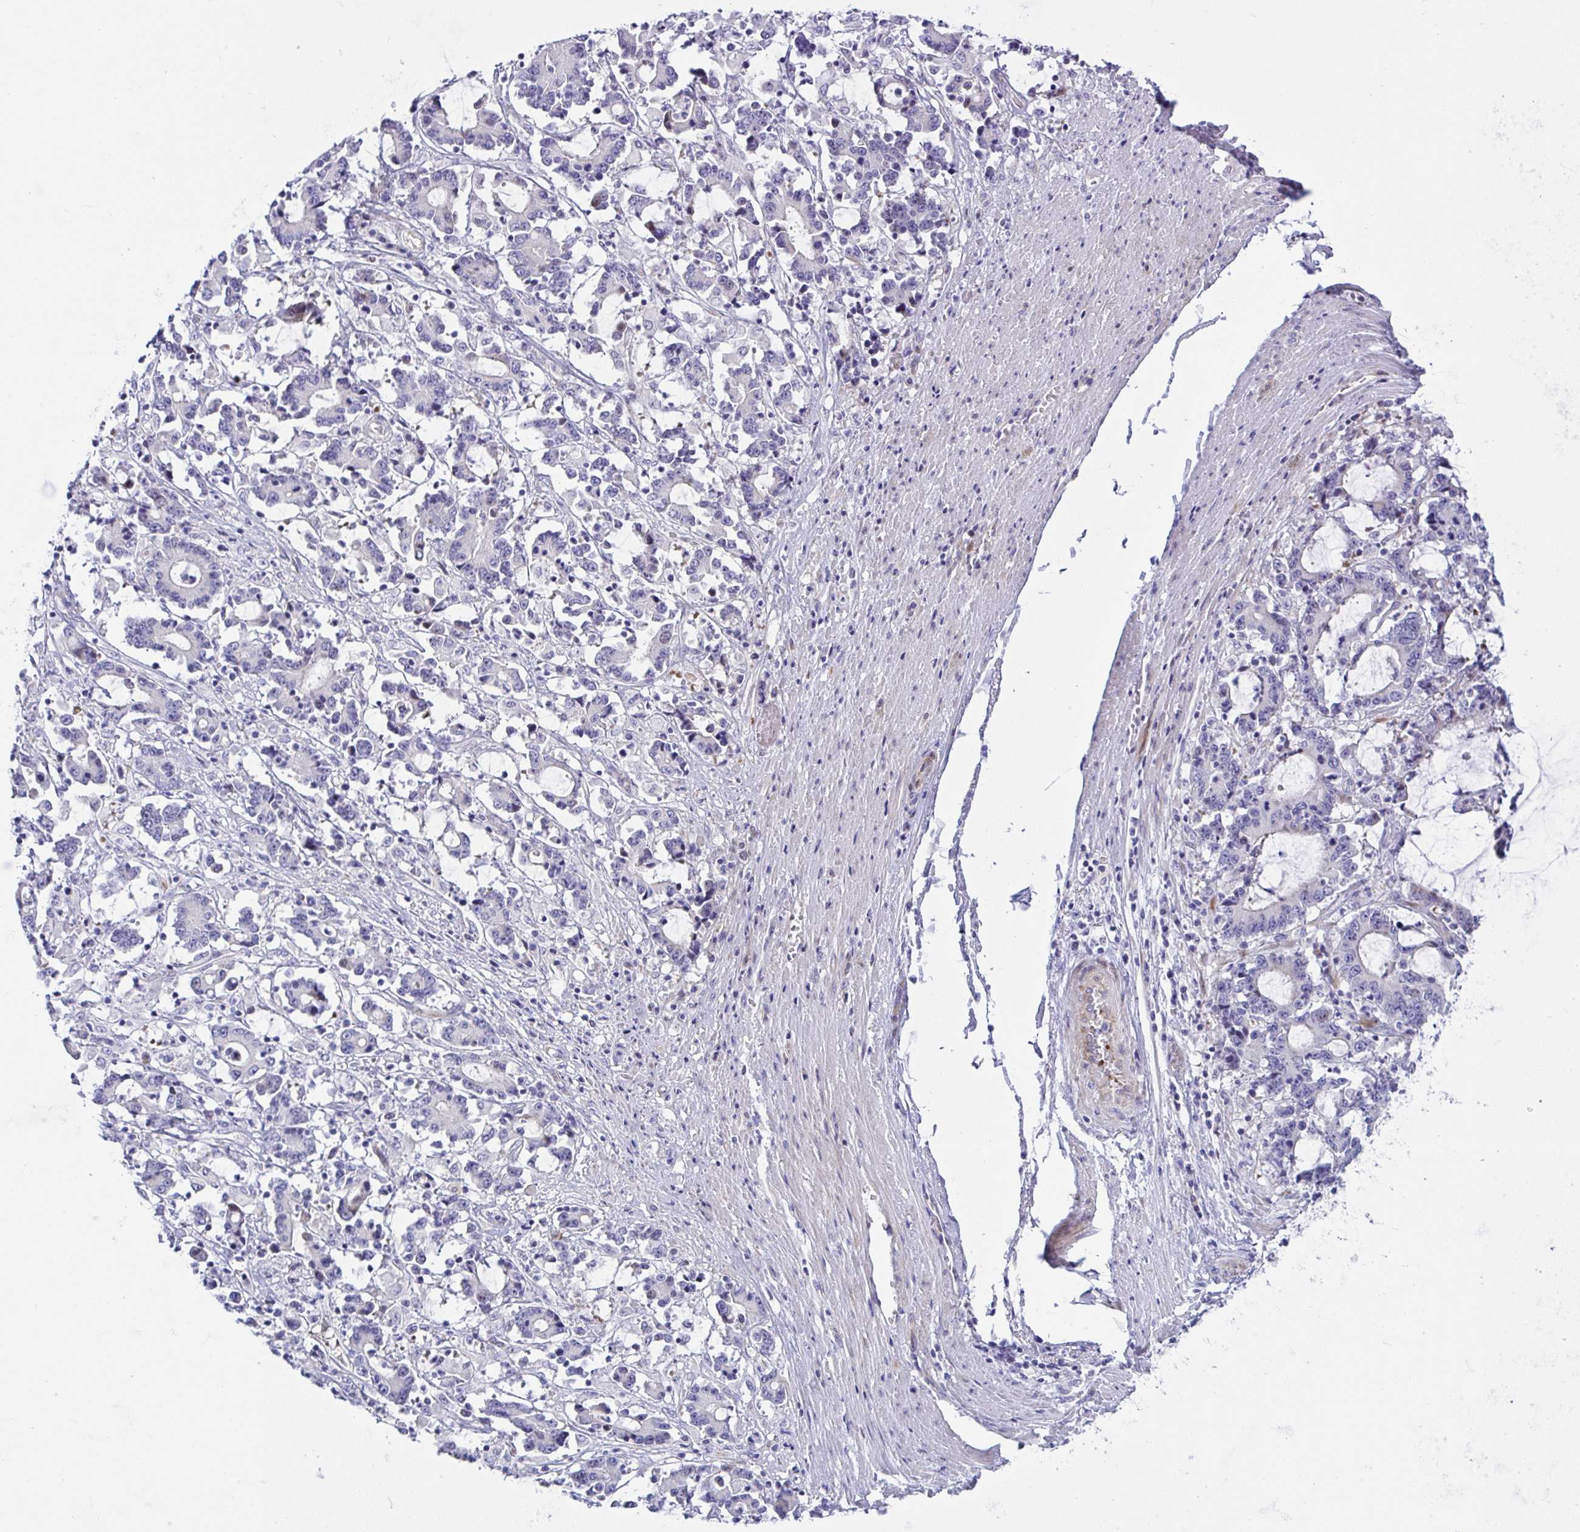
{"staining": {"intensity": "negative", "quantity": "none", "location": "none"}, "tissue": "stomach cancer", "cell_type": "Tumor cells", "image_type": "cancer", "snomed": [{"axis": "morphology", "description": "Adenocarcinoma, NOS"}, {"axis": "topography", "description": "Stomach, upper"}], "caption": "High power microscopy photomicrograph of an immunohistochemistry micrograph of stomach cancer, revealing no significant positivity in tumor cells. Brightfield microscopy of IHC stained with DAB (3,3'-diaminobenzidine) (brown) and hematoxylin (blue), captured at high magnification.", "gene": "ZNF713", "patient": {"sex": "male", "age": 68}}